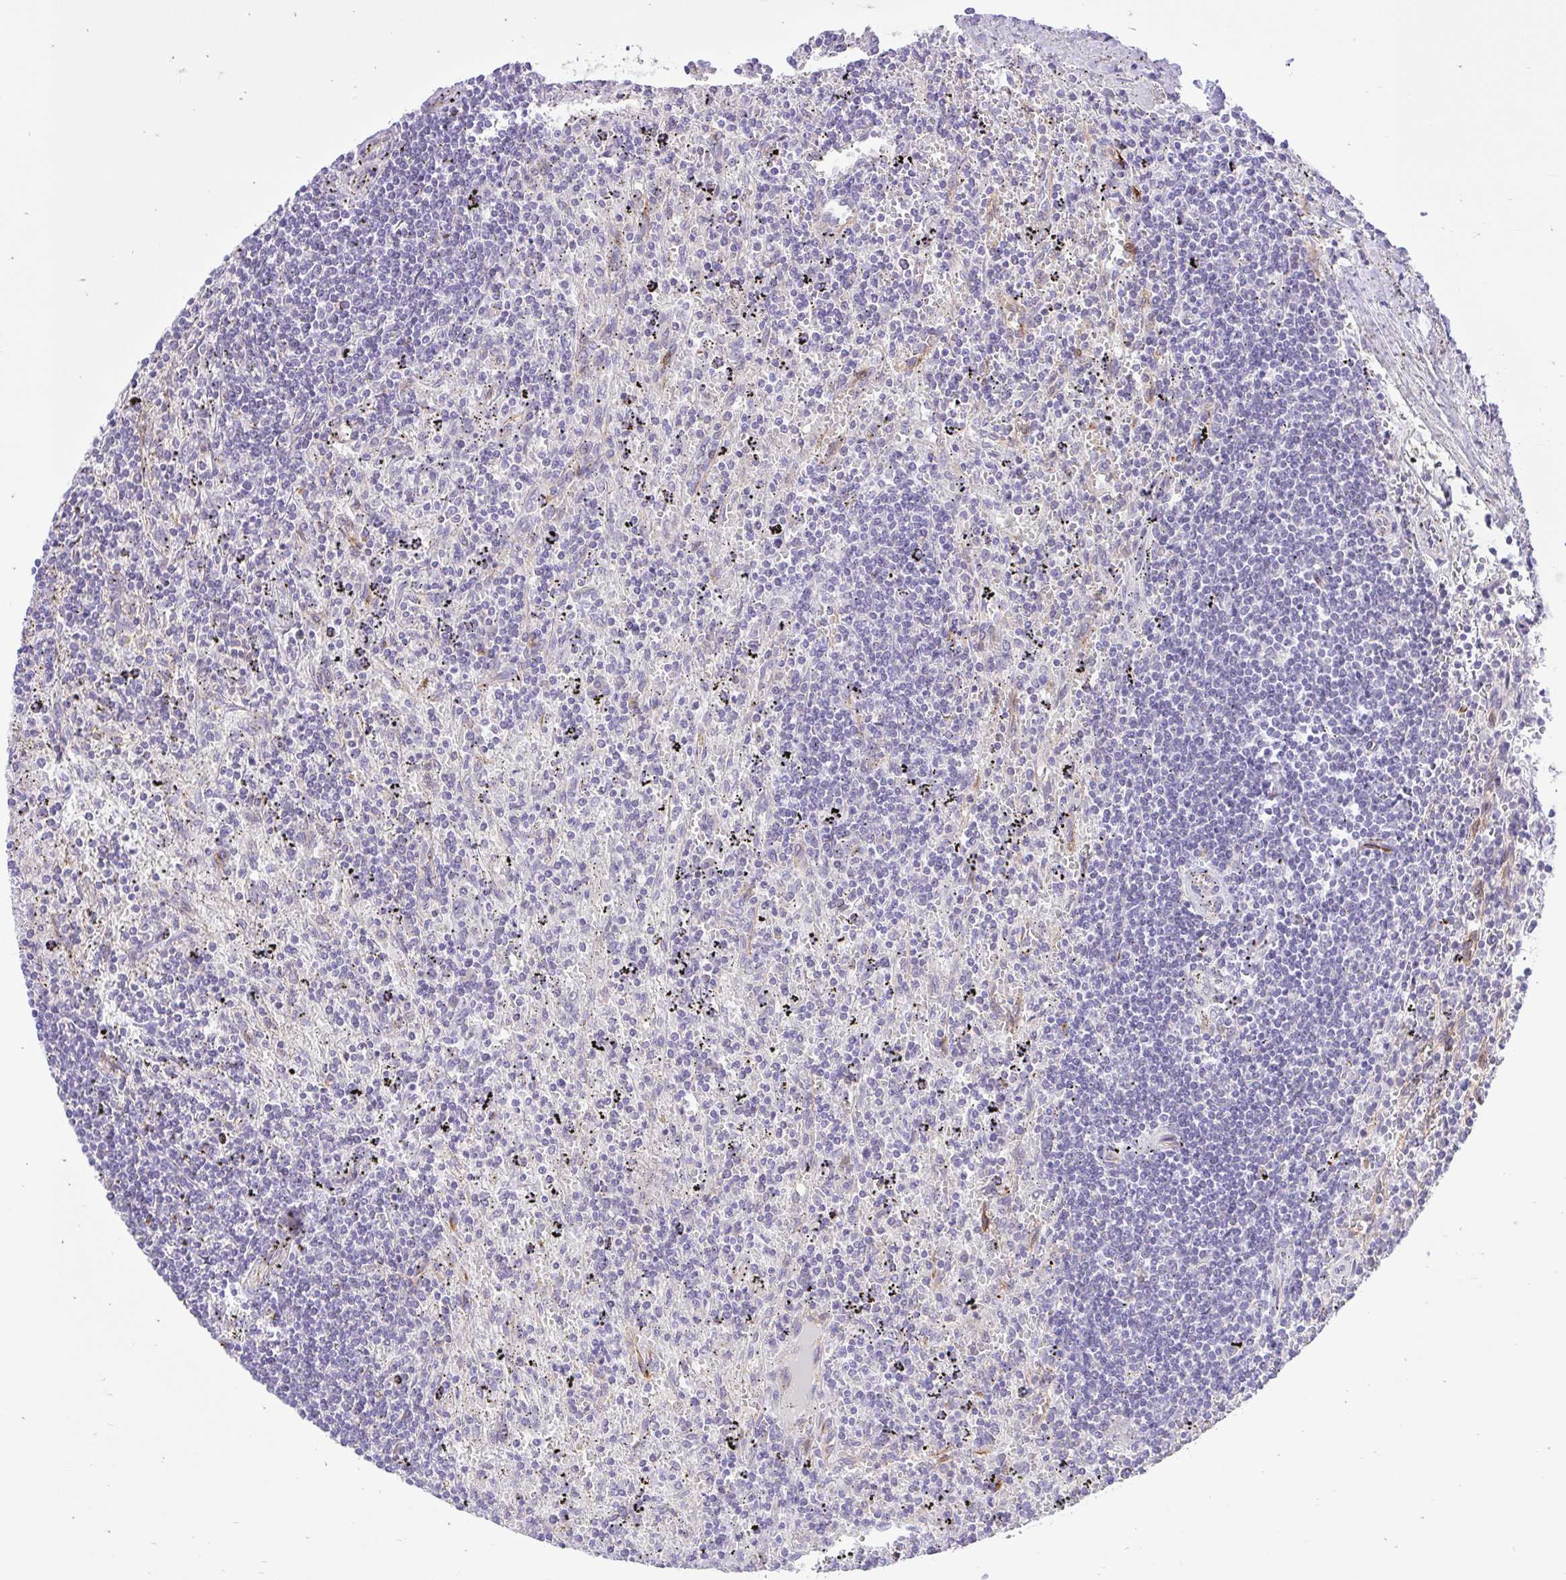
{"staining": {"intensity": "negative", "quantity": "none", "location": "none"}, "tissue": "lymphoma", "cell_type": "Tumor cells", "image_type": "cancer", "snomed": [{"axis": "morphology", "description": "Malignant lymphoma, non-Hodgkin's type, Low grade"}, {"axis": "topography", "description": "Spleen"}], "caption": "The immunohistochemistry (IHC) image has no significant staining in tumor cells of malignant lymphoma, non-Hodgkin's type (low-grade) tissue. (Stains: DAB (3,3'-diaminobenzidine) immunohistochemistry (IHC) with hematoxylin counter stain, Microscopy: brightfield microscopy at high magnification).", "gene": "ZNF101", "patient": {"sex": "male", "age": 76}}